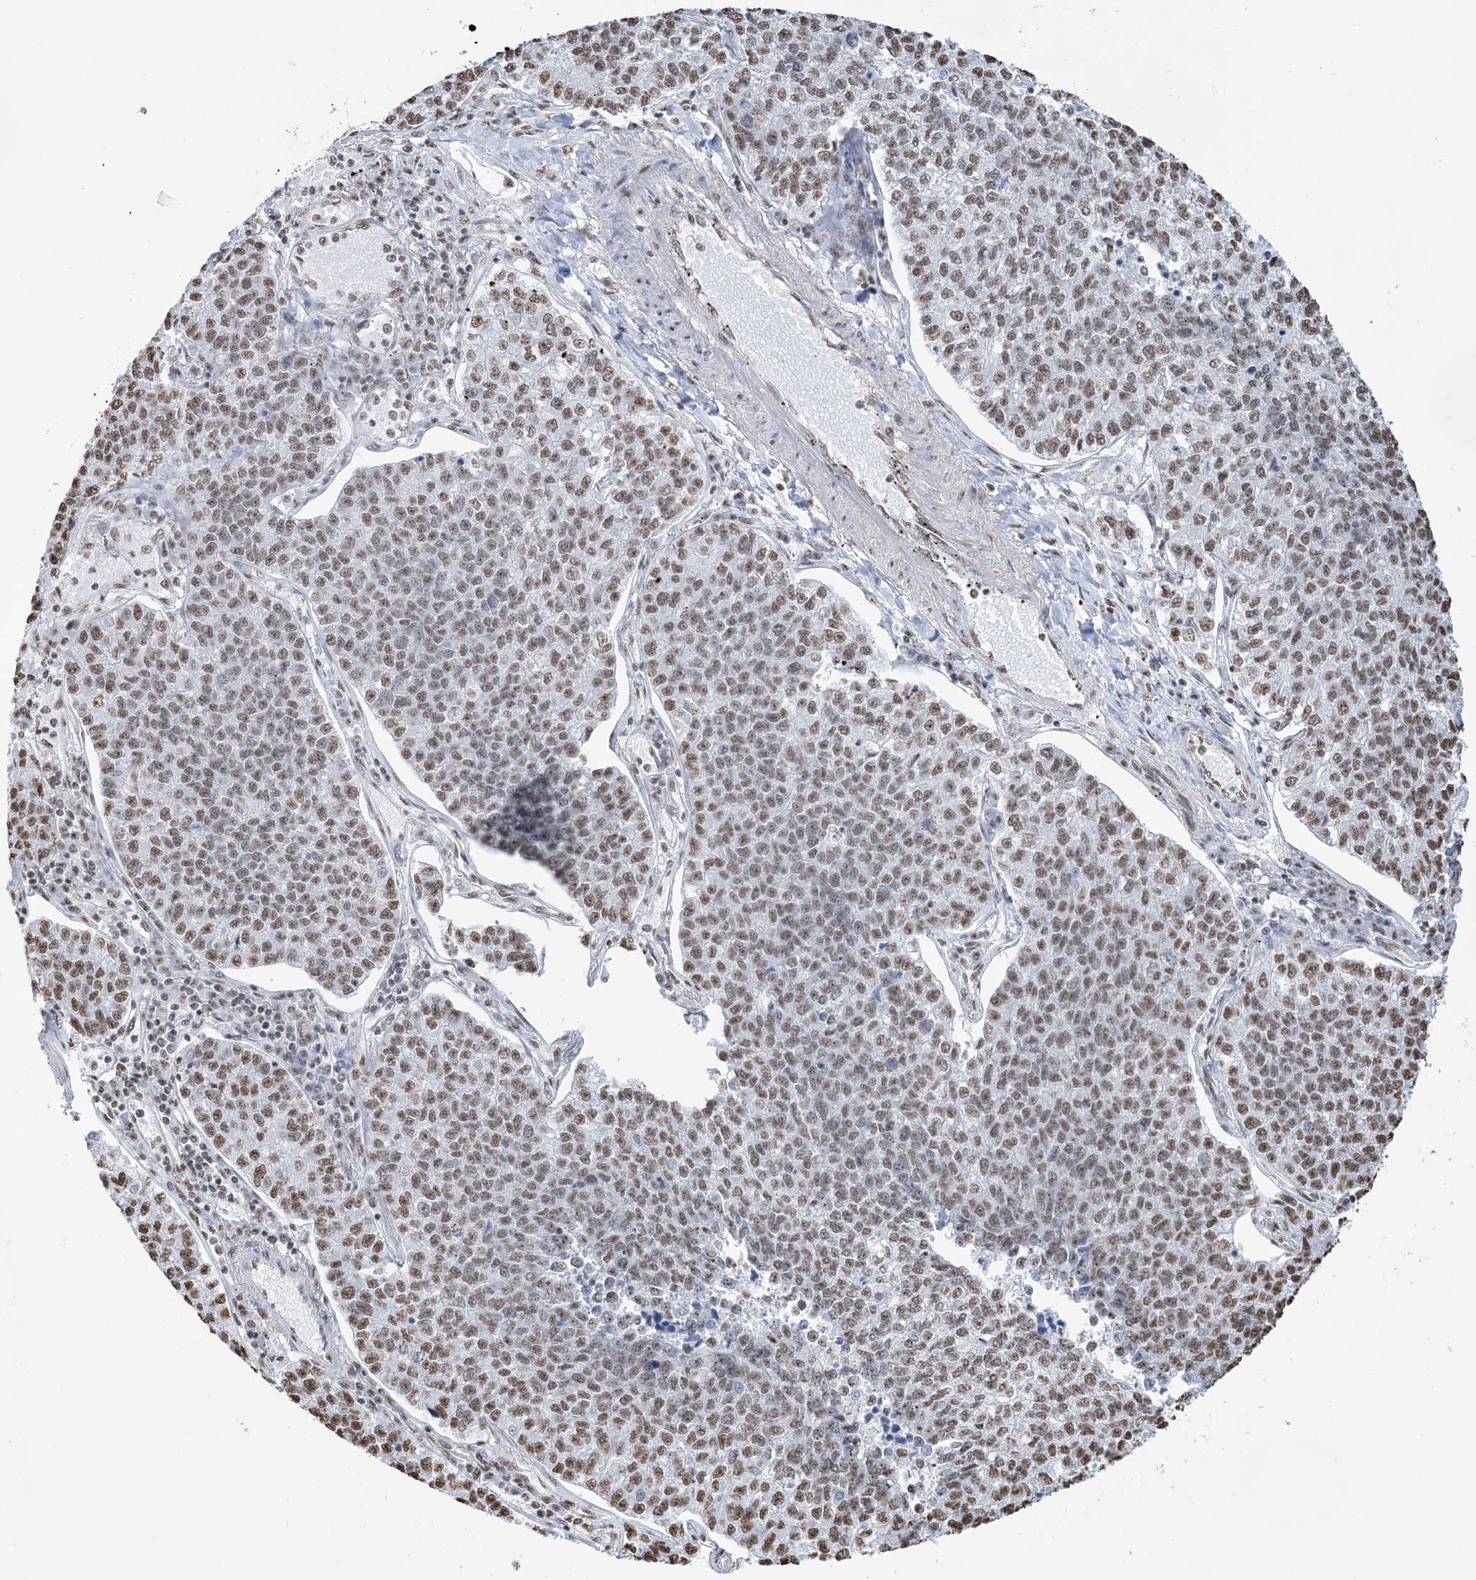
{"staining": {"intensity": "moderate", "quantity": ">75%", "location": "nuclear"}, "tissue": "lung cancer", "cell_type": "Tumor cells", "image_type": "cancer", "snomed": [{"axis": "morphology", "description": "Adenocarcinoma, NOS"}, {"axis": "topography", "description": "Lung"}], "caption": "A micrograph of lung adenocarcinoma stained for a protein demonstrates moderate nuclear brown staining in tumor cells. The staining was performed using DAB, with brown indicating positive protein expression. Nuclei are stained blue with hematoxylin.", "gene": "ZNF792", "patient": {"sex": "male", "age": 49}}